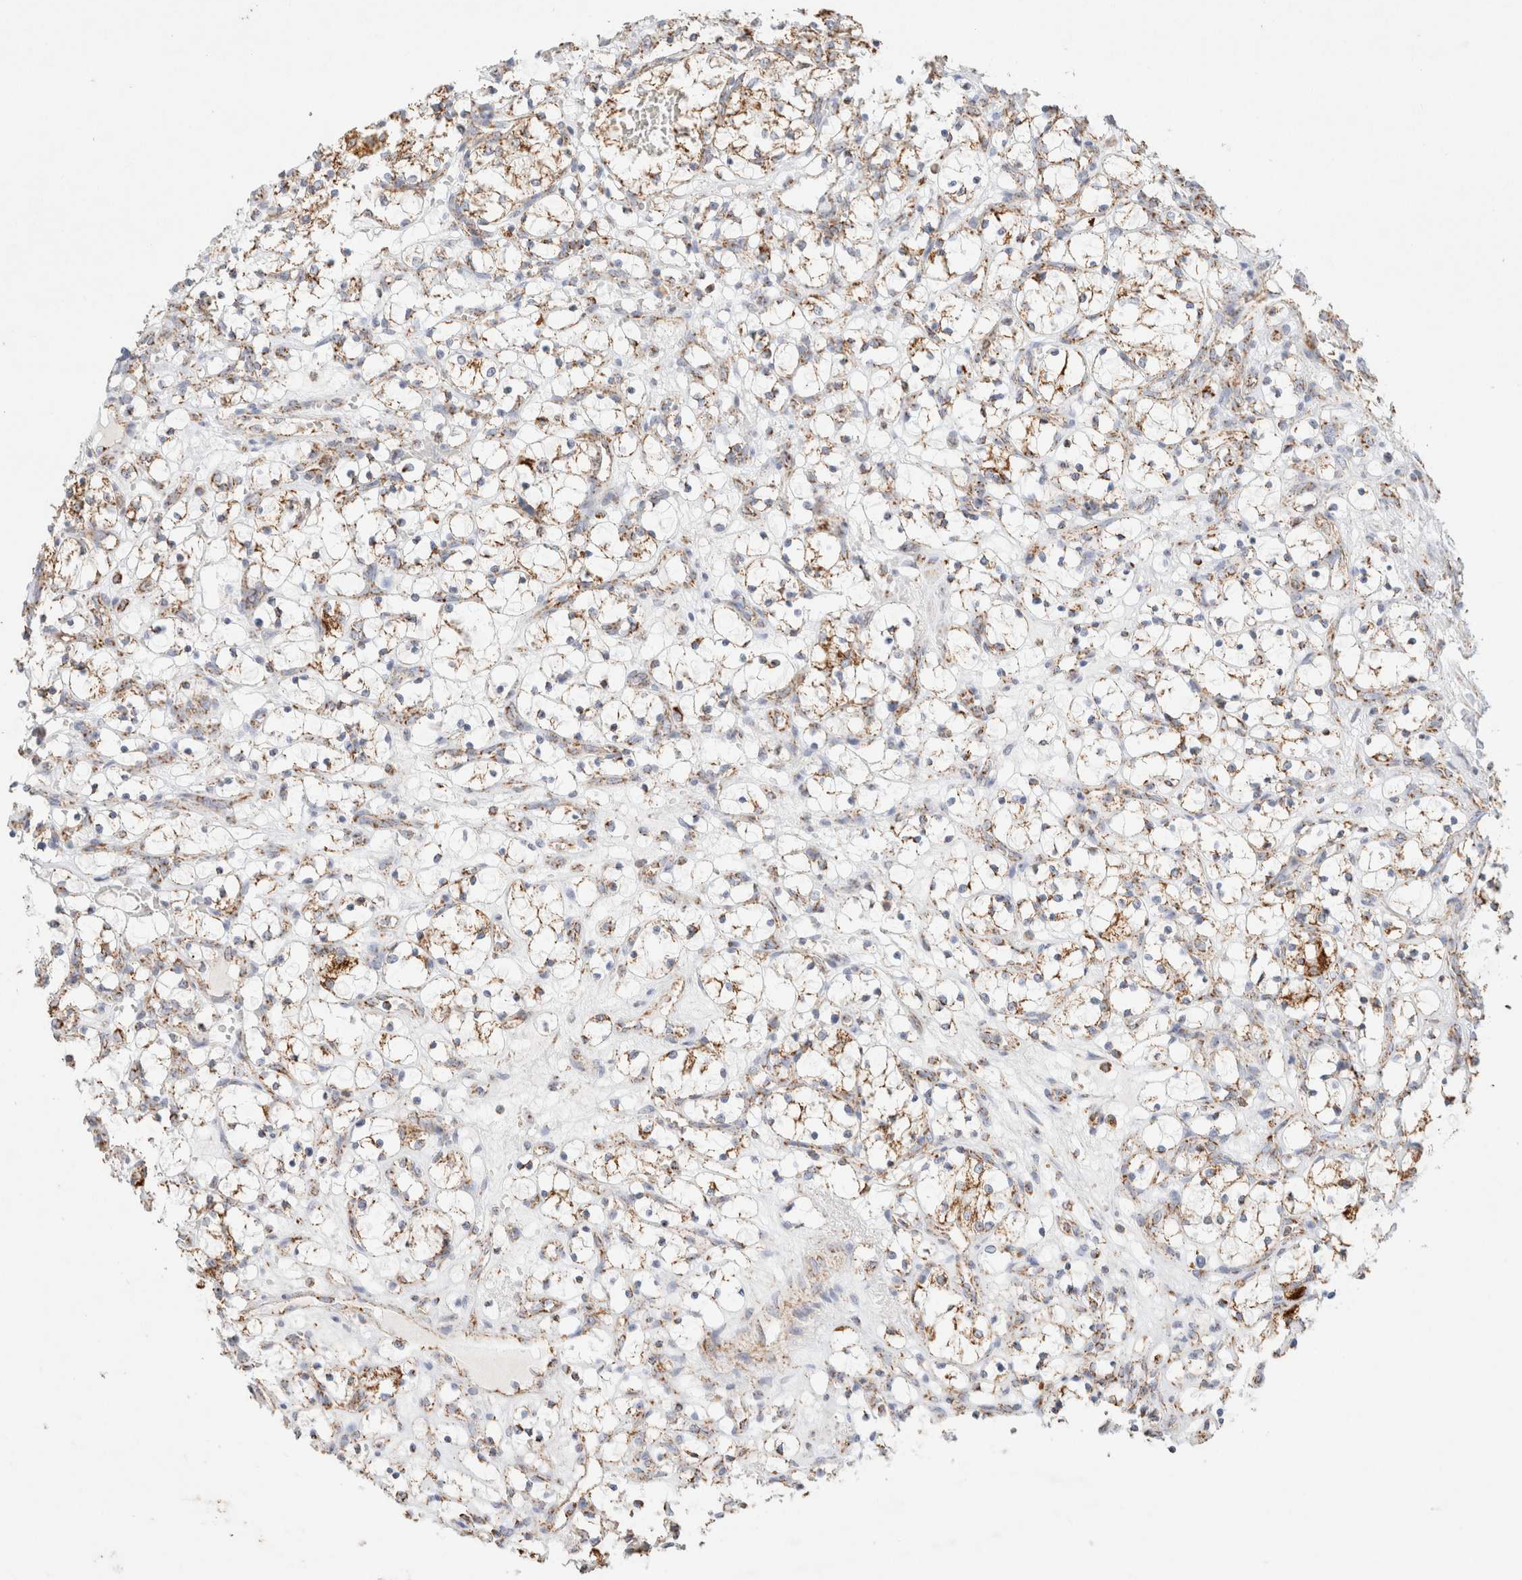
{"staining": {"intensity": "moderate", "quantity": ">75%", "location": "cytoplasmic/membranous"}, "tissue": "renal cancer", "cell_type": "Tumor cells", "image_type": "cancer", "snomed": [{"axis": "morphology", "description": "Adenocarcinoma, NOS"}, {"axis": "topography", "description": "Kidney"}], "caption": "This micrograph demonstrates renal cancer (adenocarcinoma) stained with immunohistochemistry to label a protein in brown. The cytoplasmic/membranous of tumor cells show moderate positivity for the protein. Nuclei are counter-stained blue.", "gene": "PHB2", "patient": {"sex": "female", "age": 69}}